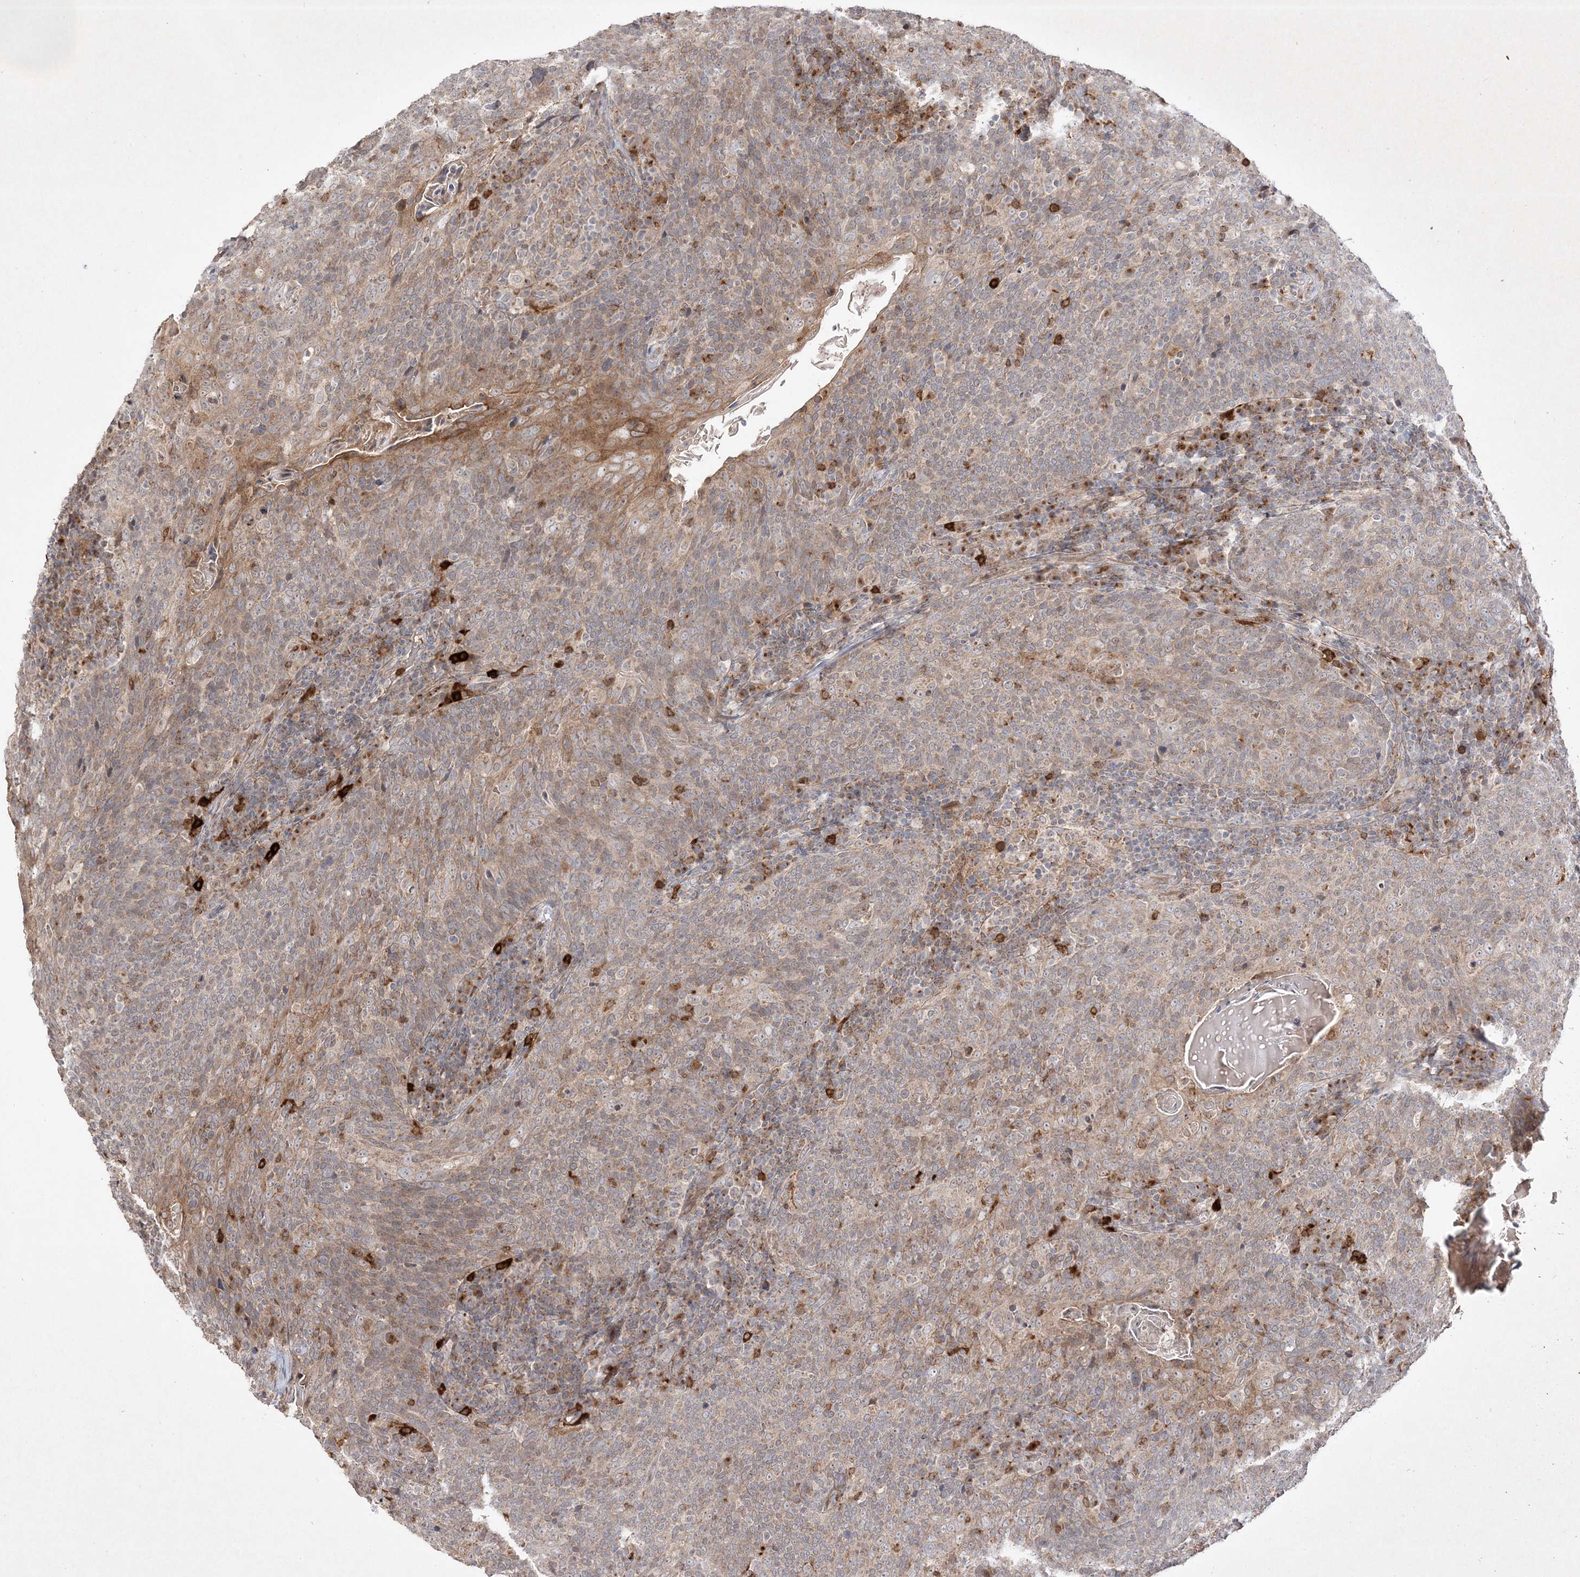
{"staining": {"intensity": "moderate", "quantity": "<25%", "location": "cytoplasmic/membranous"}, "tissue": "head and neck cancer", "cell_type": "Tumor cells", "image_type": "cancer", "snomed": [{"axis": "morphology", "description": "Squamous cell carcinoma, NOS"}, {"axis": "morphology", "description": "Squamous cell carcinoma, metastatic, NOS"}, {"axis": "topography", "description": "Lymph node"}, {"axis": "topography", "description": "Head-Neck"}], "caption": "The photomicrograph exhibits a brown stain indicating the presence of a protein in the cytoplasmic/membranous of tumor cells in head and neck cancer (squamous cell carcinoma).", "gene": "CLNK", "patient": {"sex": "male", "age": 62}}